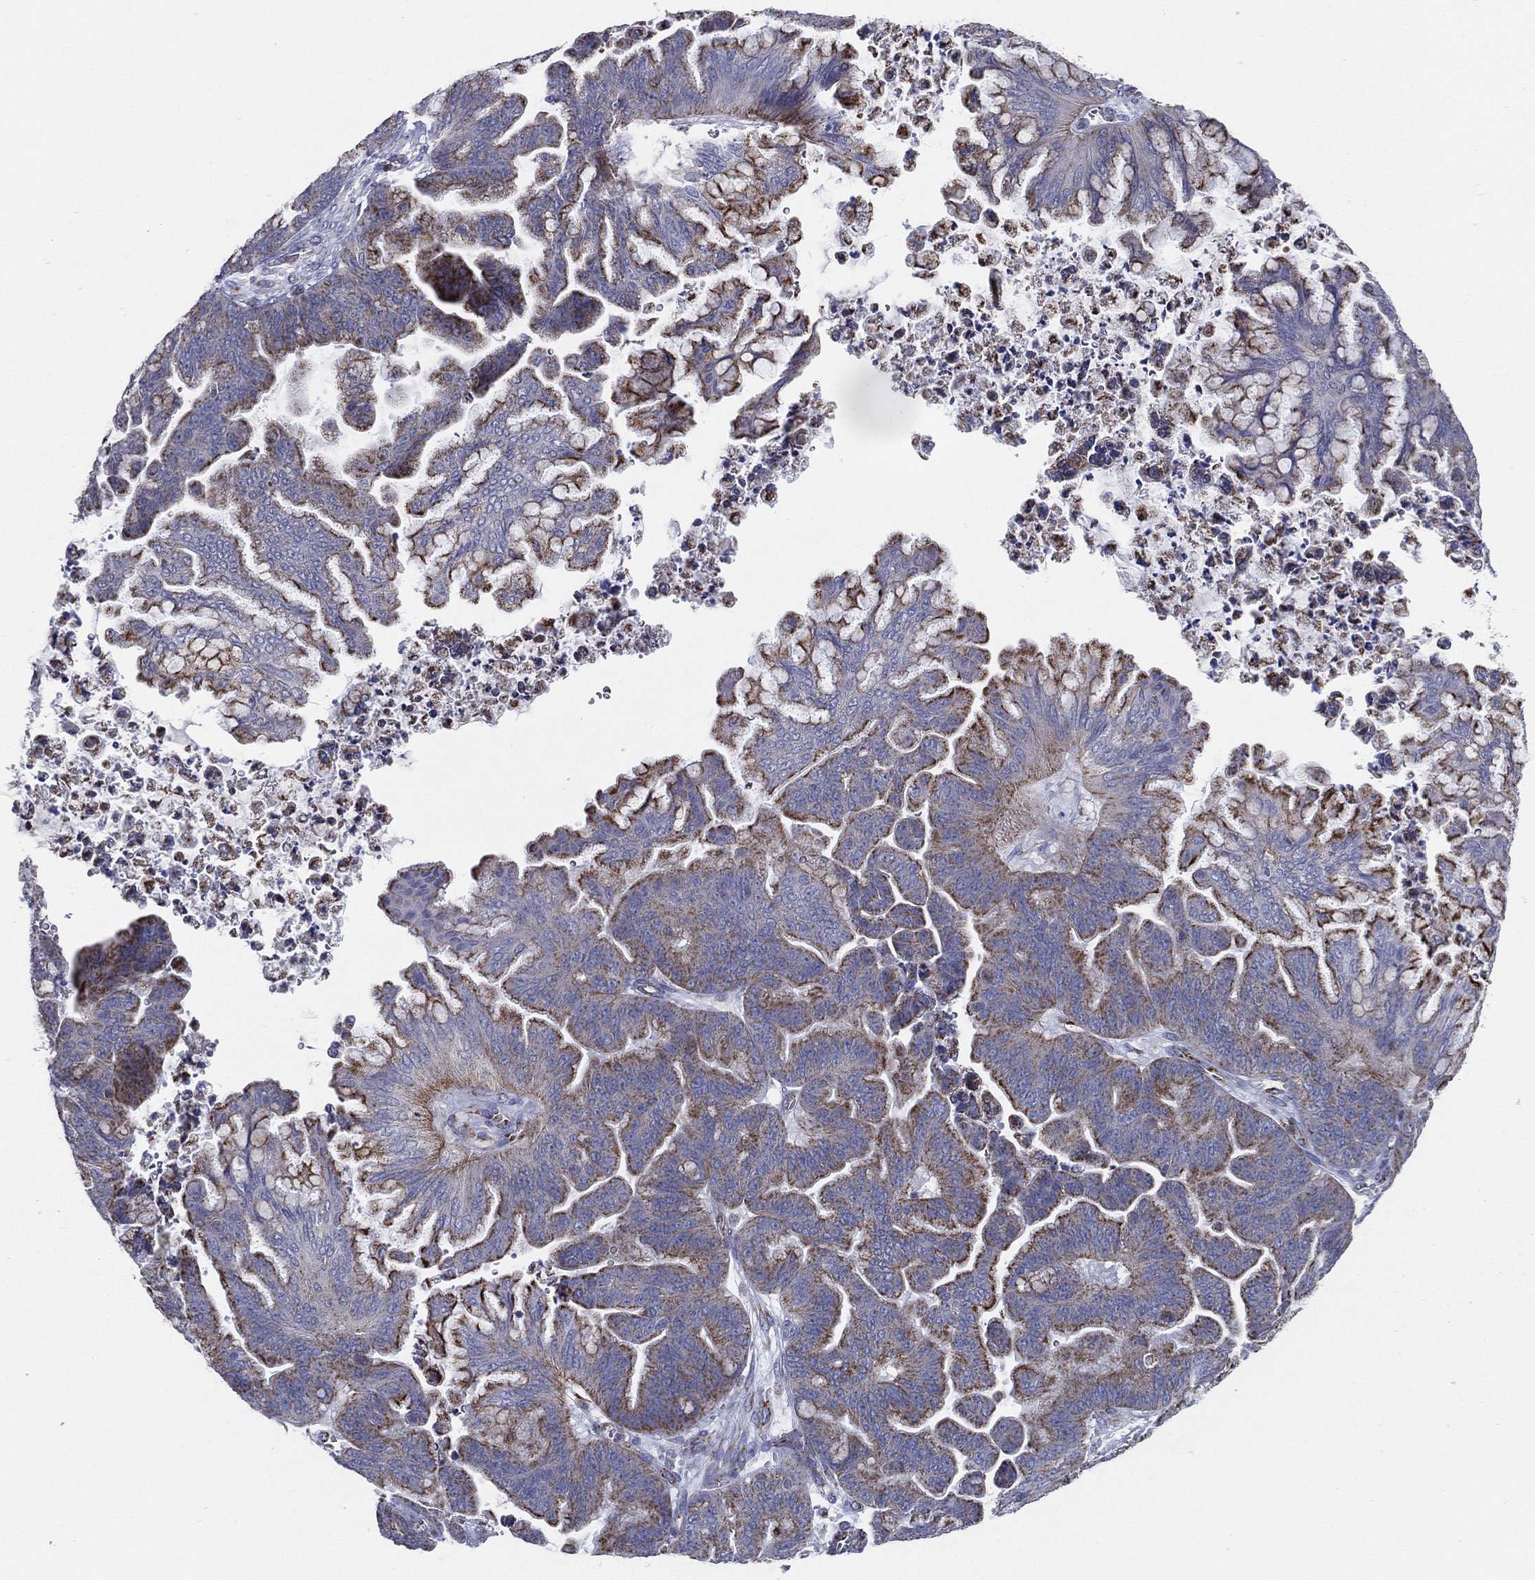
{"staining": {"intensity": "moderate", "quantity": "25%-75%", "location": "cytoplasmic/membranous"}, "tissue": "ovarian cancer", "cell_type": "Tumor cells", "image_type": "cancer", "snomed": [{"axis": "morphology", "description": "Cystadenocarcinoma, mucinous, NOS"}, {"axis": "topography", "description": "Ovary"}], "caption": "Protein staining demonstrates moderate cytoplasmic/membranous positivity in approximately 25%-75% of tumor cells in ovarian cancer.", "gene": "SFXN1", "patient": {"sex": "female", "age": 67}}